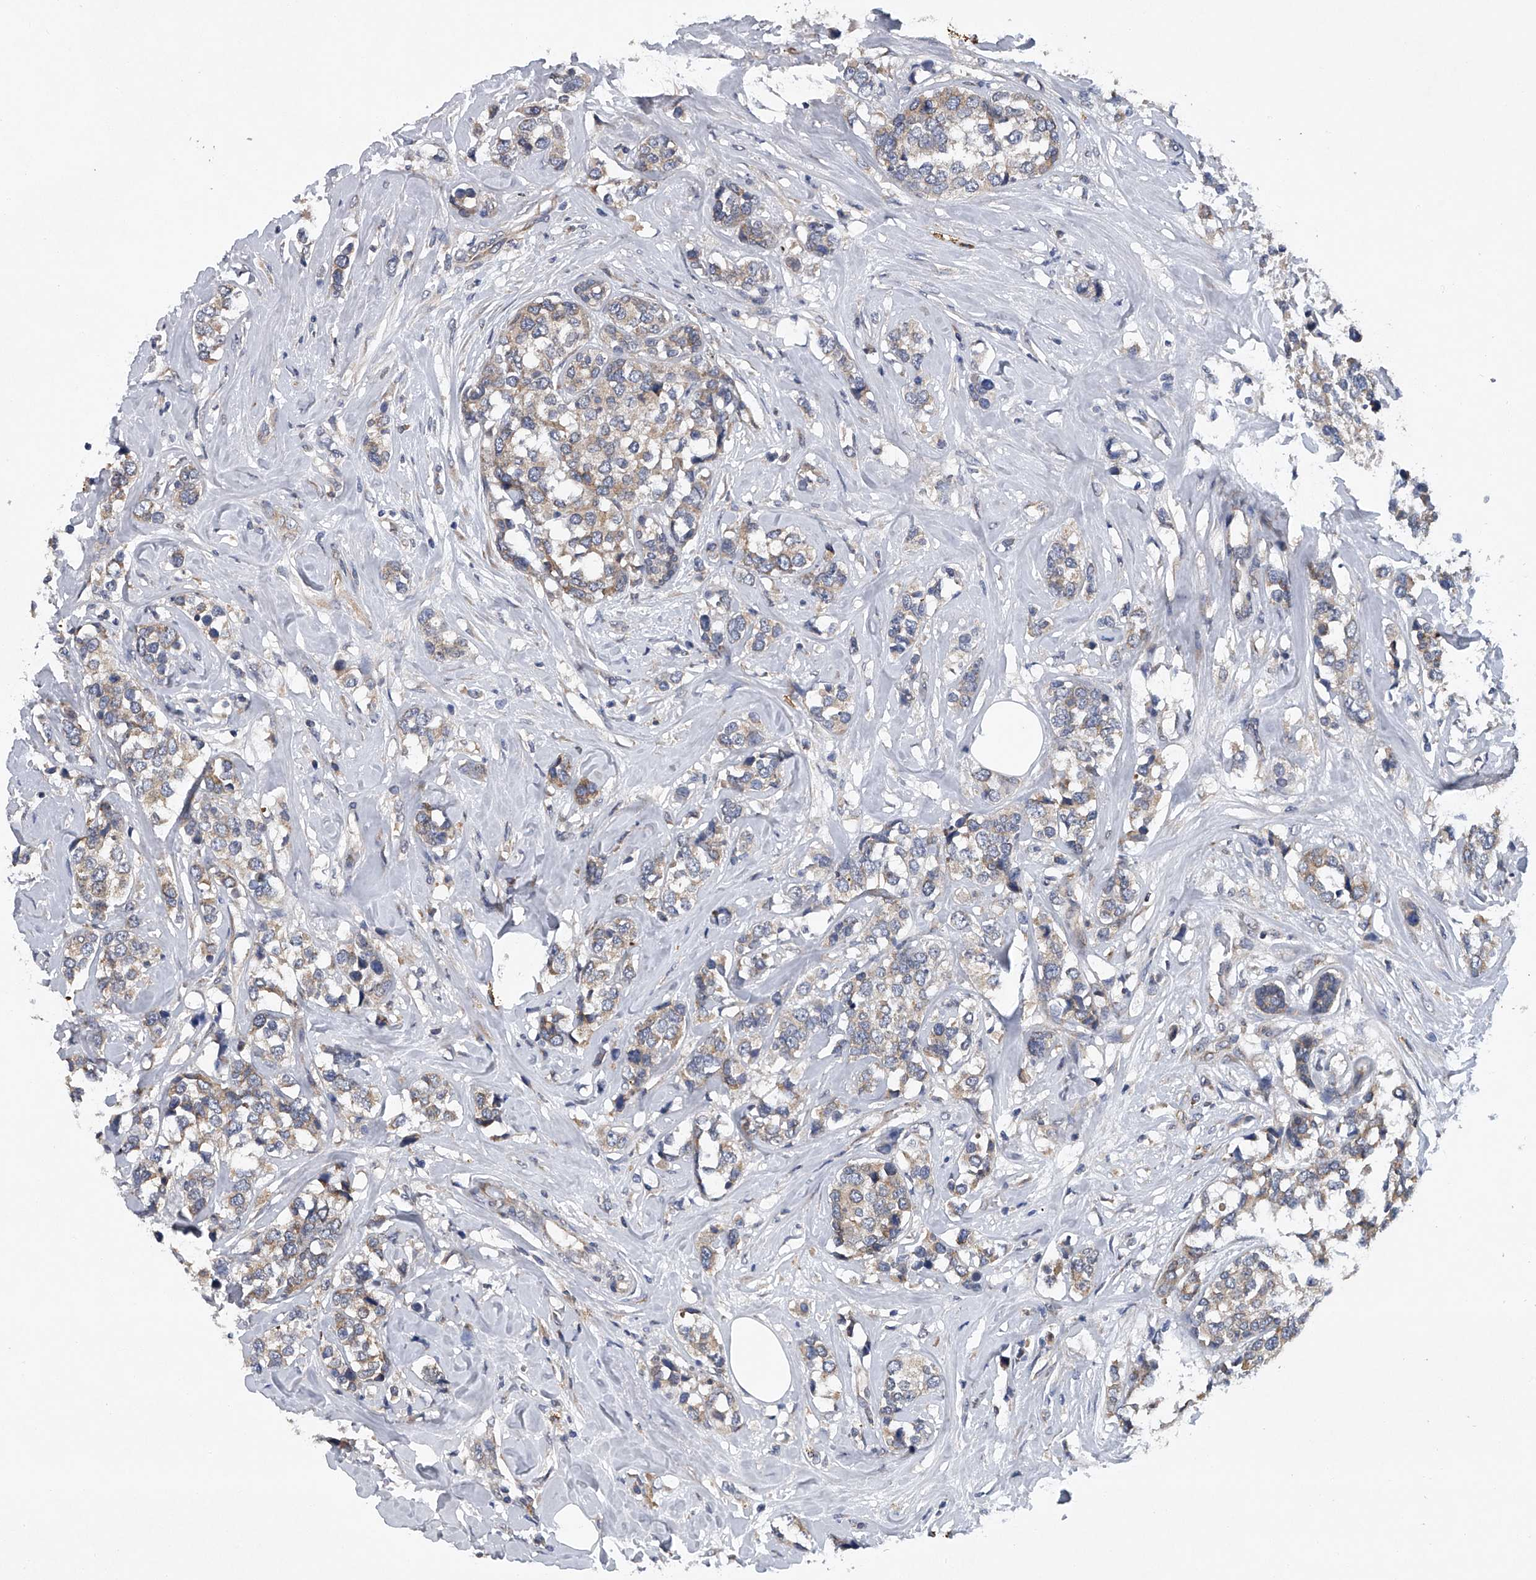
{"staining": {"intensity": "weak", "quantity": "25%-75%", "location": "cytoplasmic/membranous"}, "tissue": "breast cancer", "cell_type": "Tumor cells", "image_type": "cancer", "snomed": [{"axis": "morphology", "description": "Lobular carcinoma"}, {"axis": "topography", "description": "Breast"}], "caption": "A high-resolution image shows IHC staining of breast lobular carcinoma, which demonstrates weak cytoplasmic/membranous positivity in approximately 25%-75% of tumor cells. Using DAB (brown) and hematoxylin (blue) stains, captured at high magnification using brightfield microscopy.", "gene": "RNF5", "patient": {"sex": "female", "age": 59}}